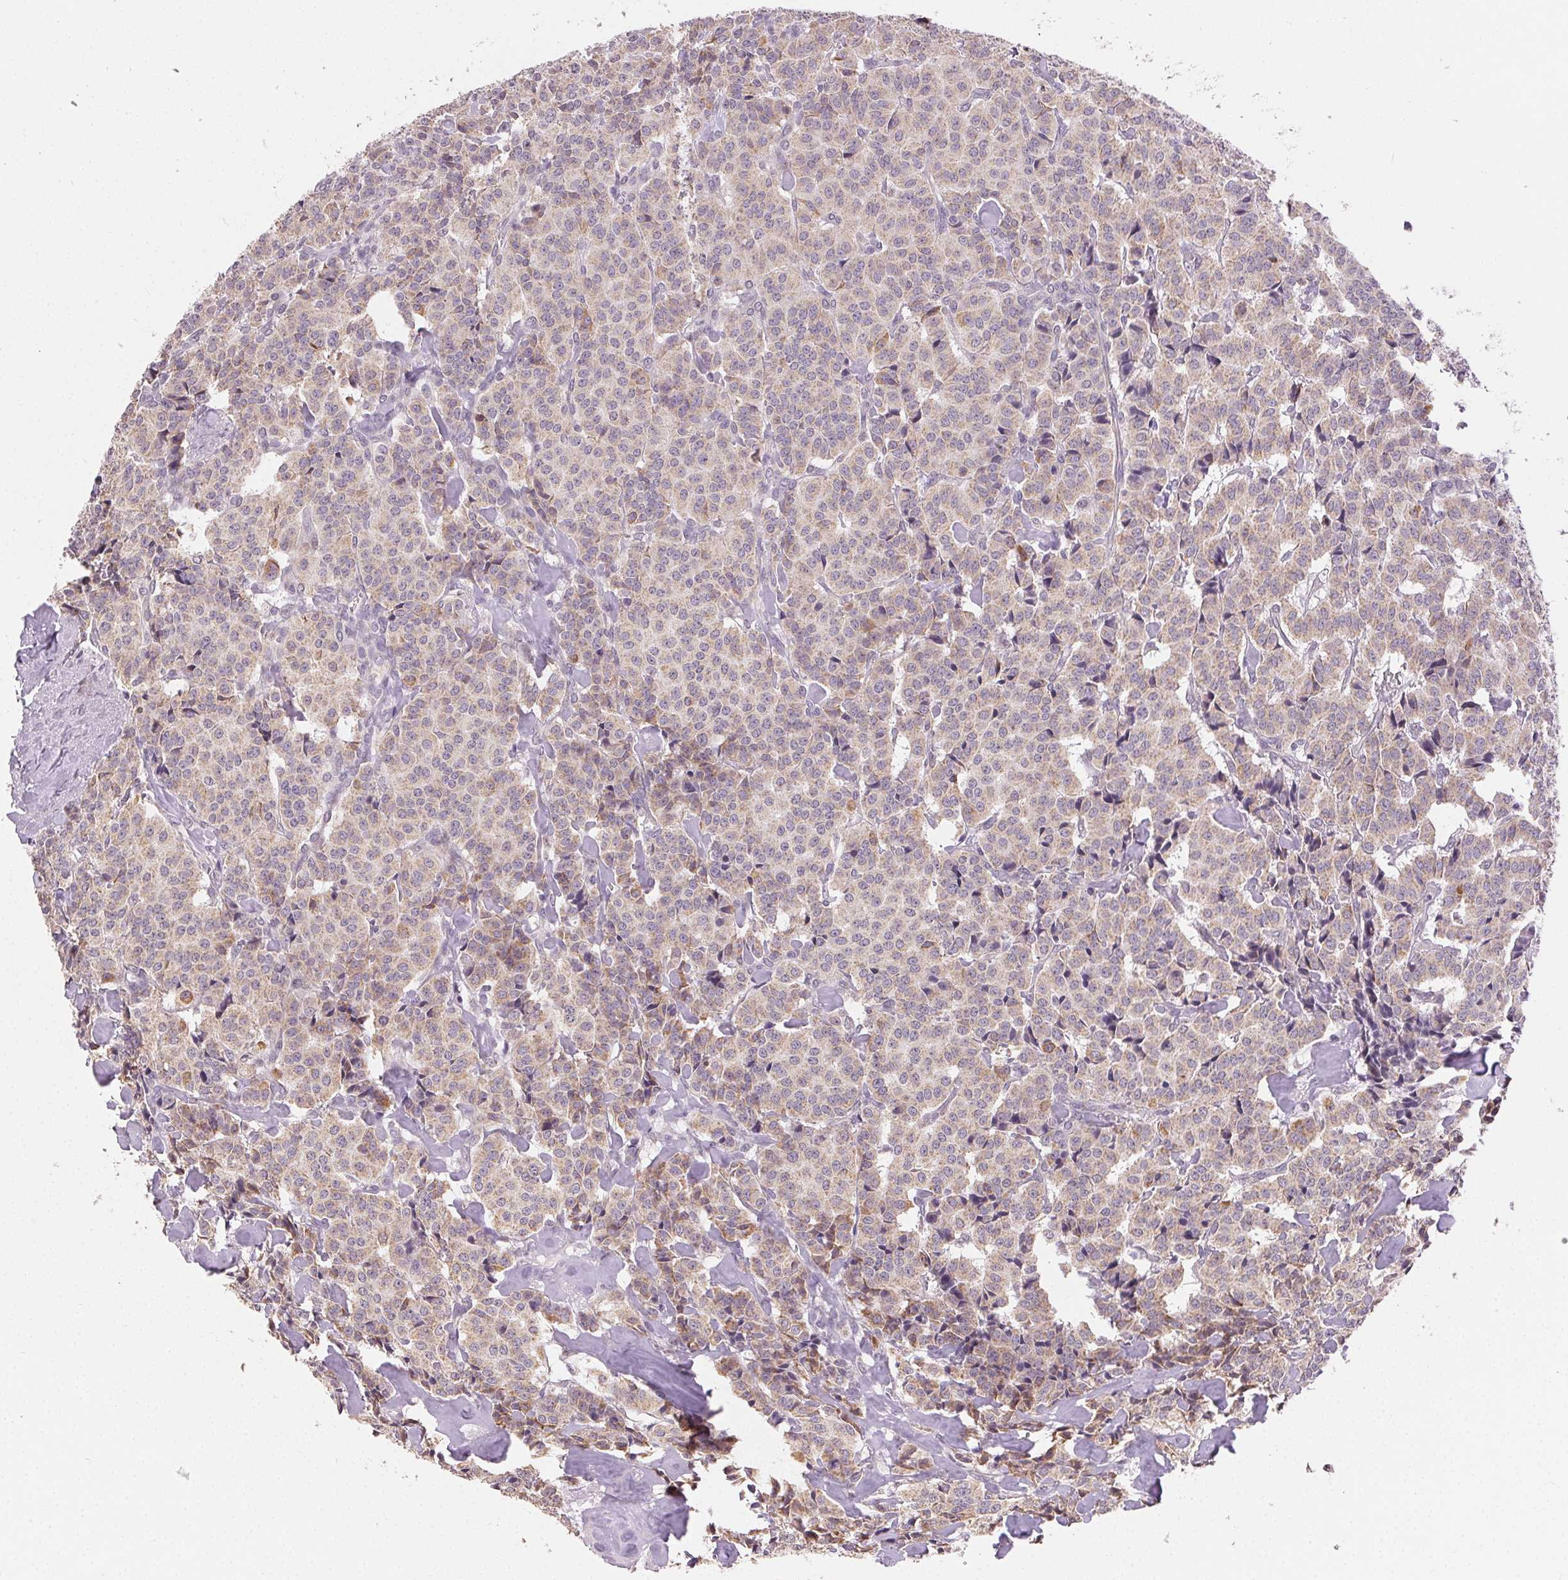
{"staining": {"intensity": "moderate", "quantity": ">75%", "location": "cytoplasmic/membranous"}, "tissue": "carcinoid", "cell_type": "Tumor cells", "image_type": "cancer", "snomed": [{"axis": "morphology", "description": "Normal tissue, NOS"}, {"axis": "morphology", "description": "Carcinoid, malignant, NOS"}, {"axis": "topography", "description": "Lung"}], "caption": "Protein expression analysis of human carcinoid reveals moderate cytoplasmic/membranous expression in approximately >75% of tumor cells.", "gene": "CLASP1", "patient": {"sex": "female", "age": 46}}